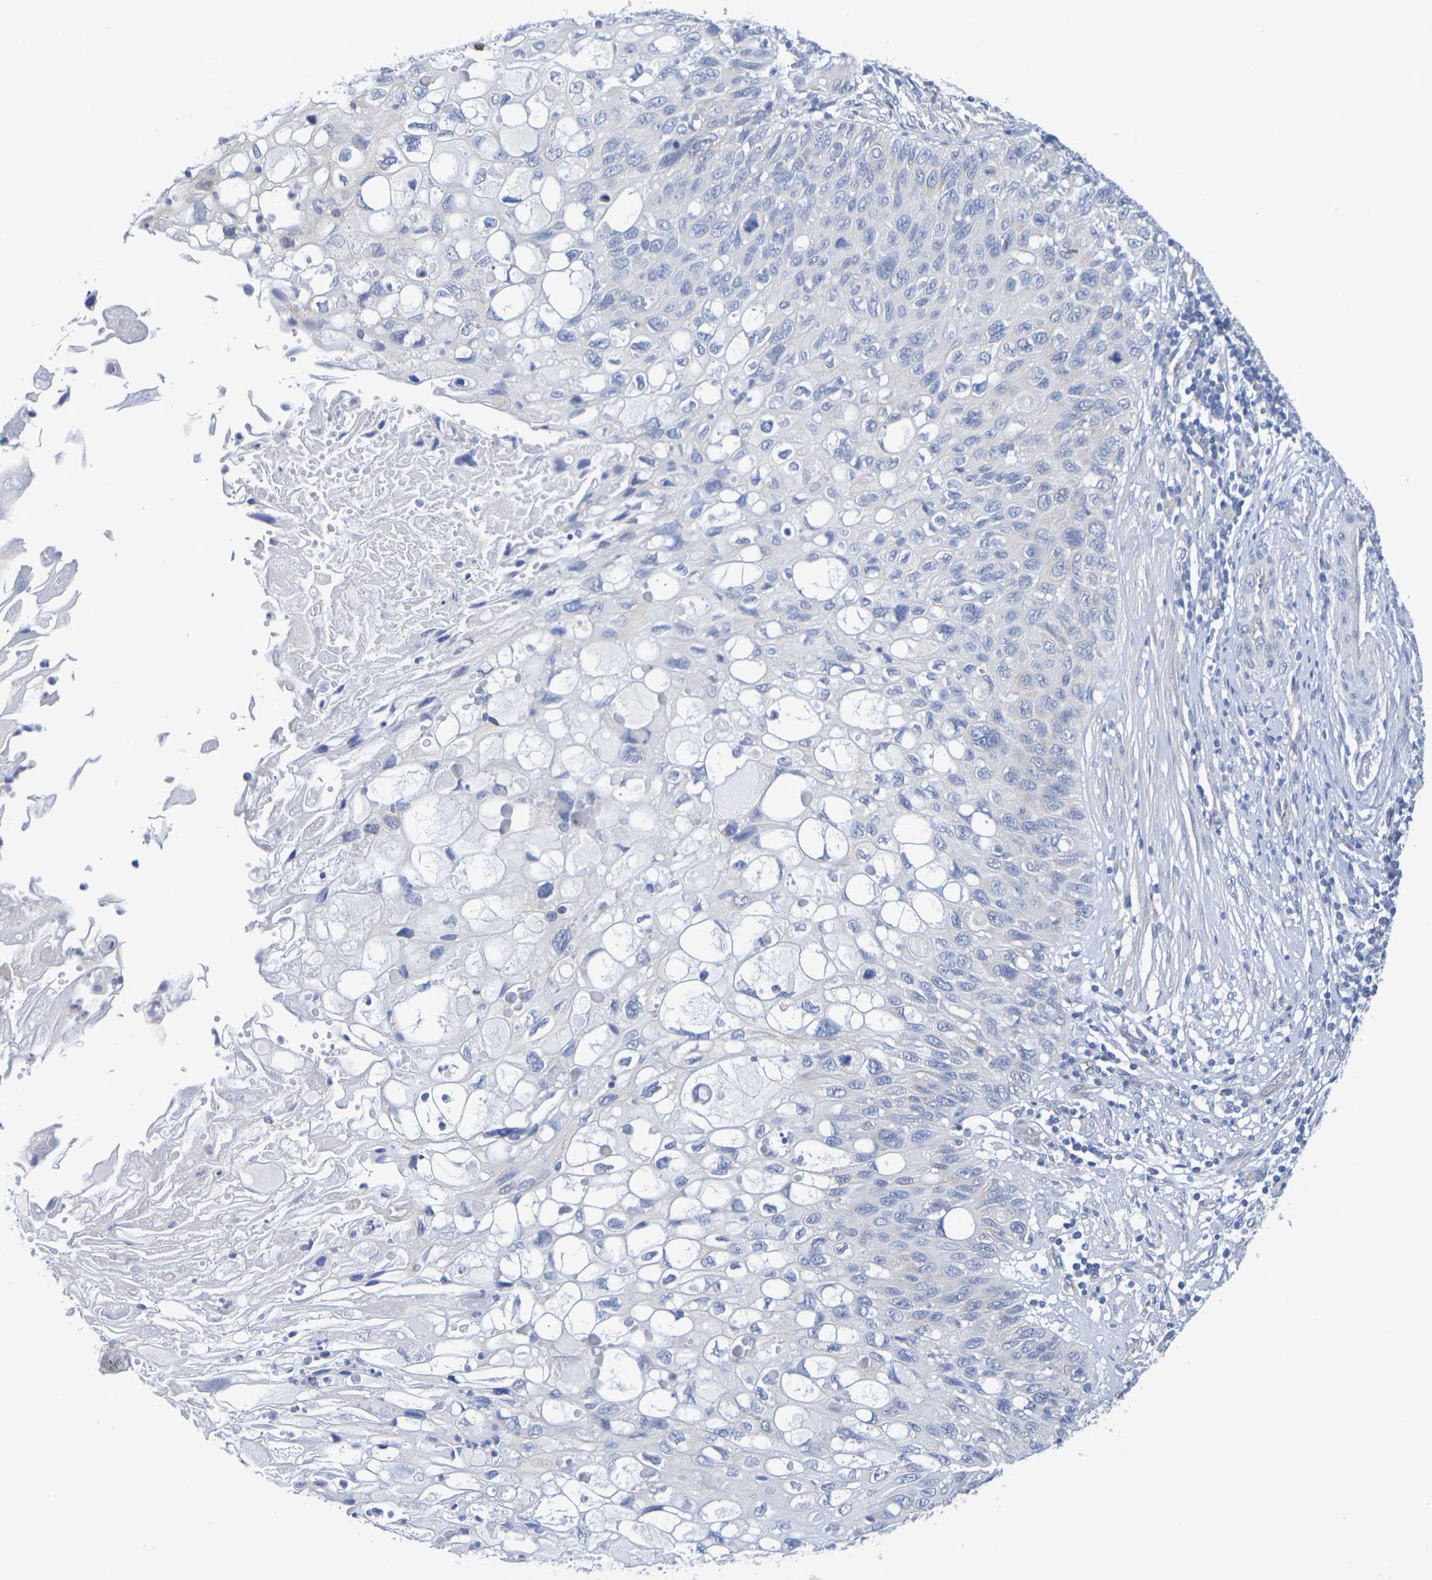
{"staining": {"intensity": "negative", "quantity": "none", "location": "none"}, "tissue": "cervical cancer", "cell_type": "Tumor cells", "image_type": "cancer", "snomed": [{"axis": "morphology", "description": "Squamous cell carcinoma, NOS"}, {"axis": "topography", "description": "Cervix"}], "caption": "Tumor cells are negative for protein expression in human cervical squamous cell carcinoma.", "gene": "TMCC3", "patient": {"sex": "female", "age": 70}}